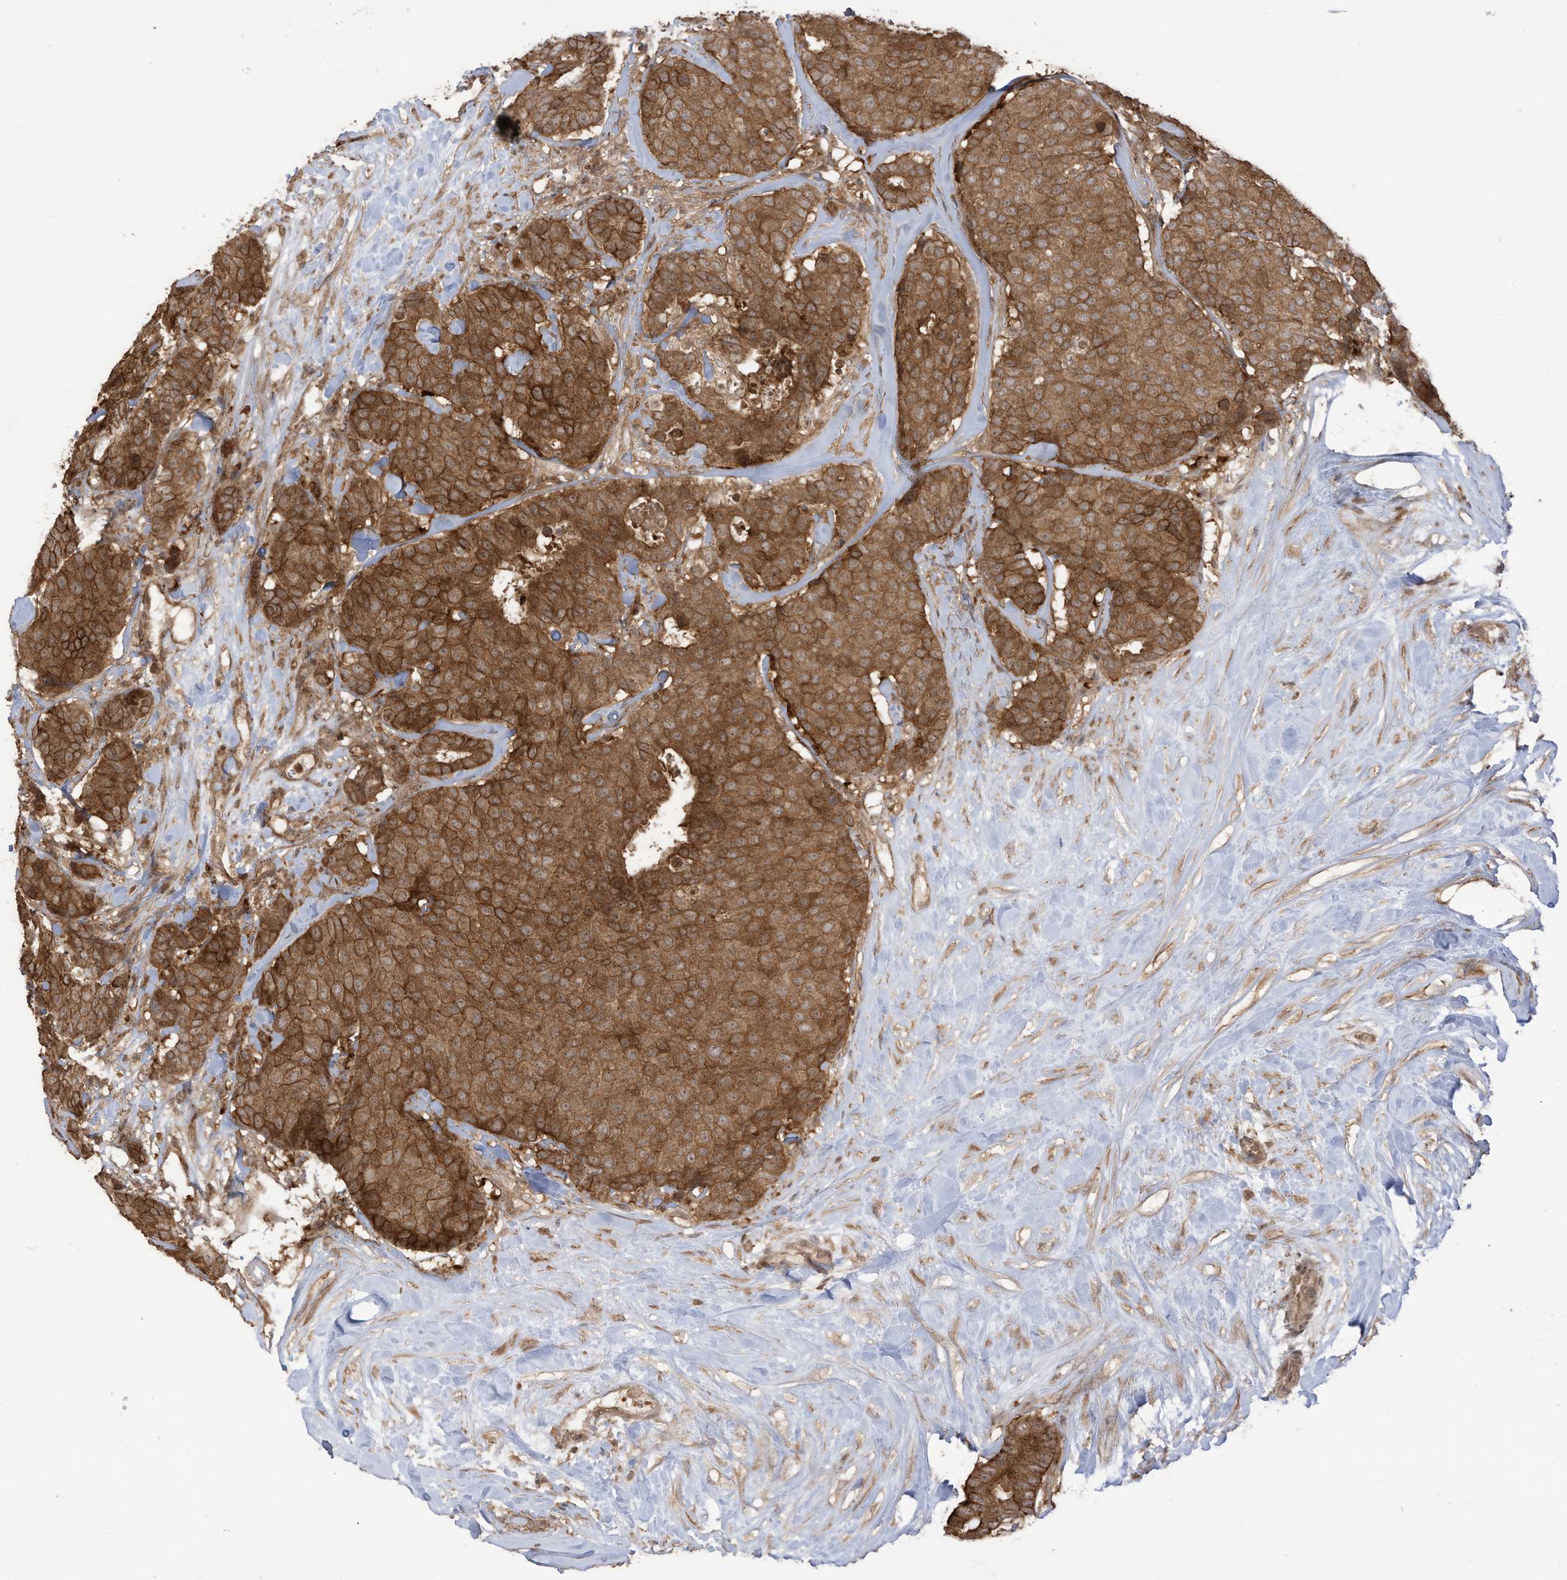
{"staining": {"intensity": "strong", "quantity": ">75%", "location": "cytoplasmic/membranous"}, "tissue": "breast cancer", "cell_type": "Tumor cells", "image_type": "cancer", "snomed": [{"axis": "morphology", "description": "Duct carcinoma"}, {"axis": "topography", "description": "Breast"}], "caption": "Infiltrating ductal carcinoma (breast) stained with DAB (3,3'-diaminobenzidine) immunohistochemistry (IHC) demonstrates high levels of strong cytoplasmic/membranous staining in about >75% of tumor cells.", "gene": "CARF", "patient": {"sex": "female", "age": 75}}